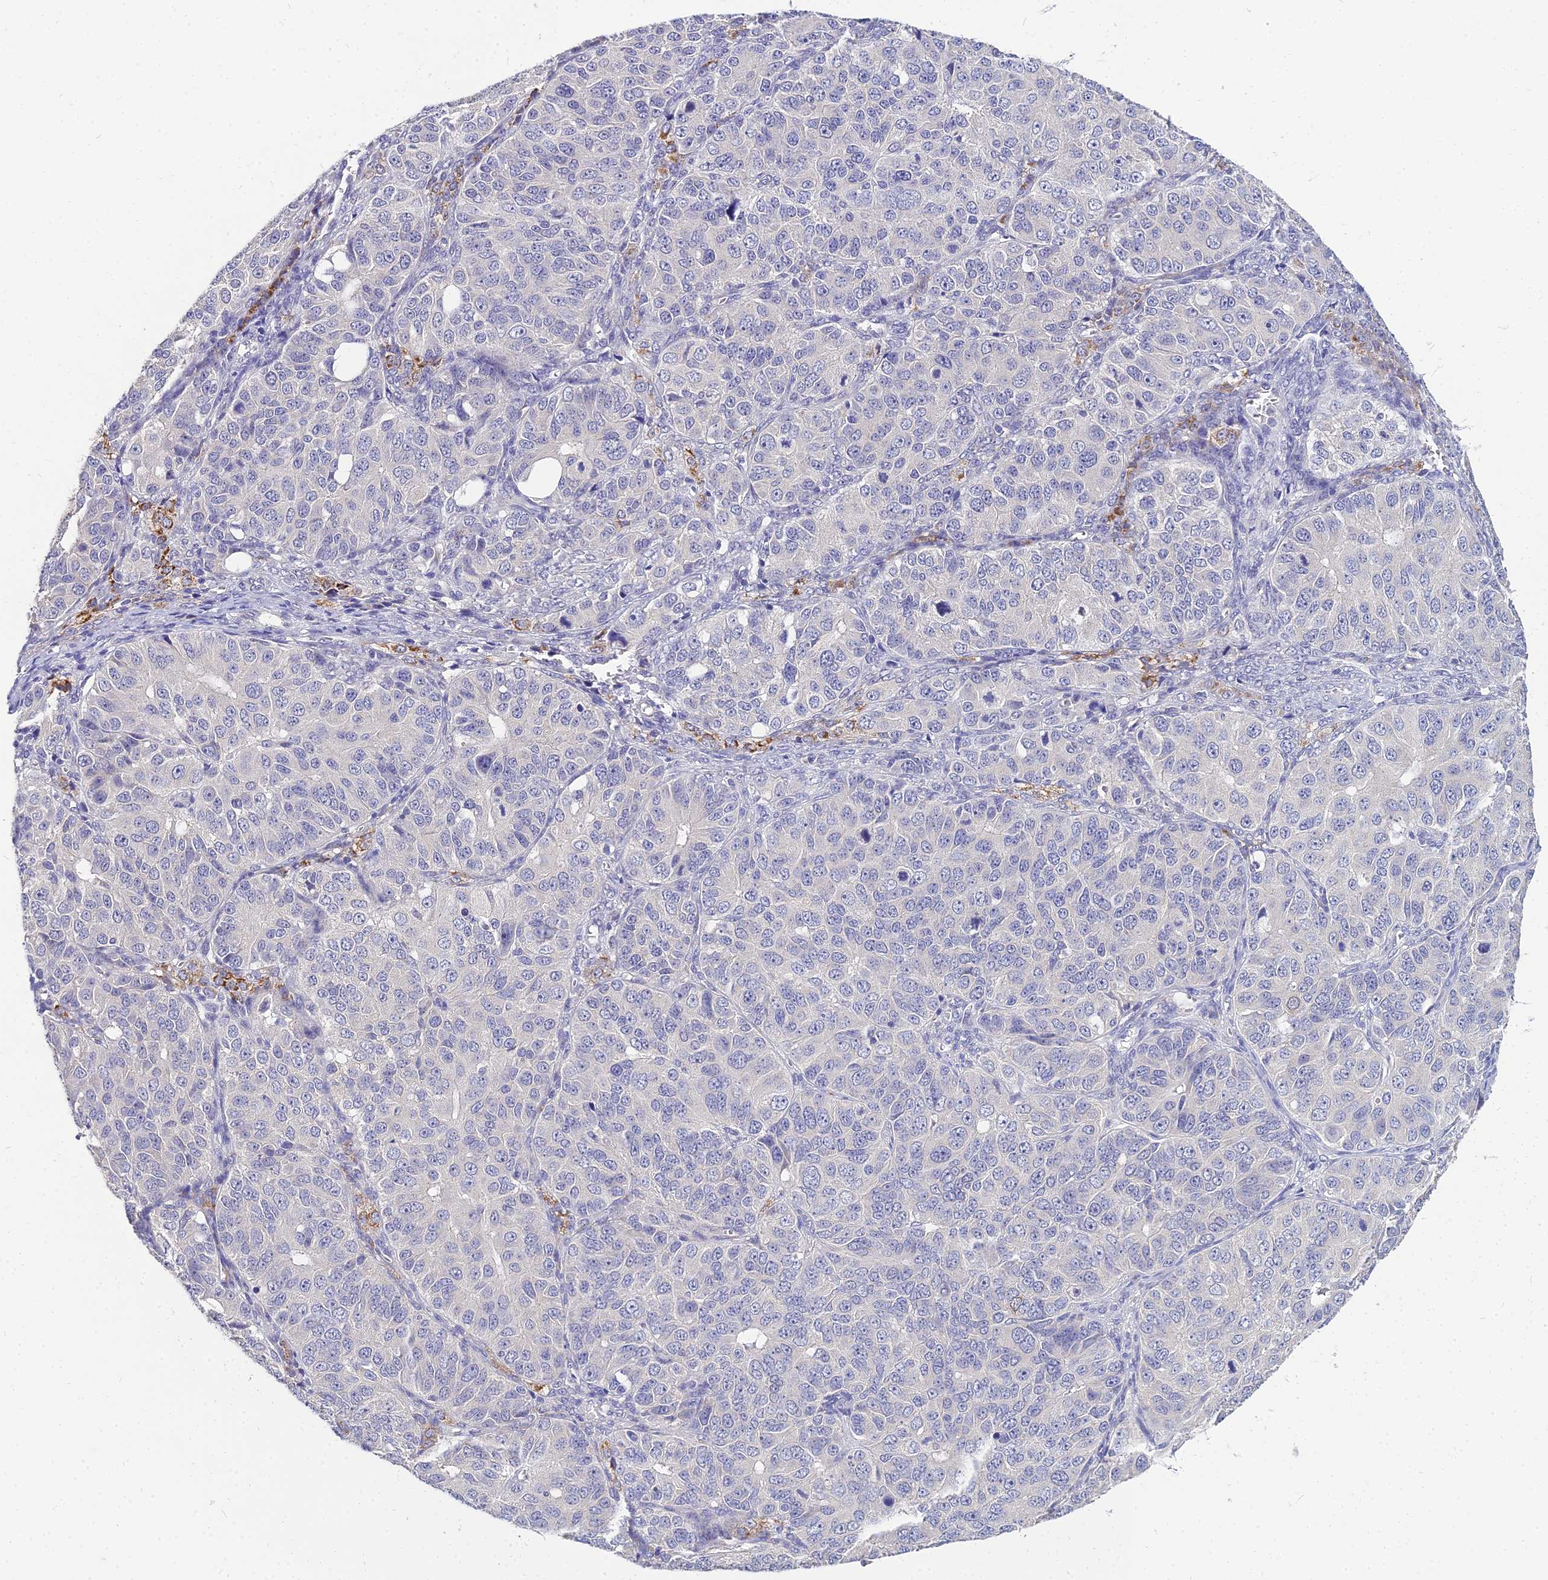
{"staining": {"intensity": "negative", "quantity": "none", "location": "none"}, "tissue": "ovarian cancer", "cell_type": "Tumor cells", "image_type": "cancer", "snomed": [{"axis": "morphology", "description": "Carcinoma, endometroid"}, {"axis": "topography", "description": "Ovary"}], "caption": "DAB immunohistochemical staining of endometroid carcinoma (ovarian) exhibits no significant expression in tumor cells.", "gene": "NPY", "patient": {"sex": "female", "age": 51}}